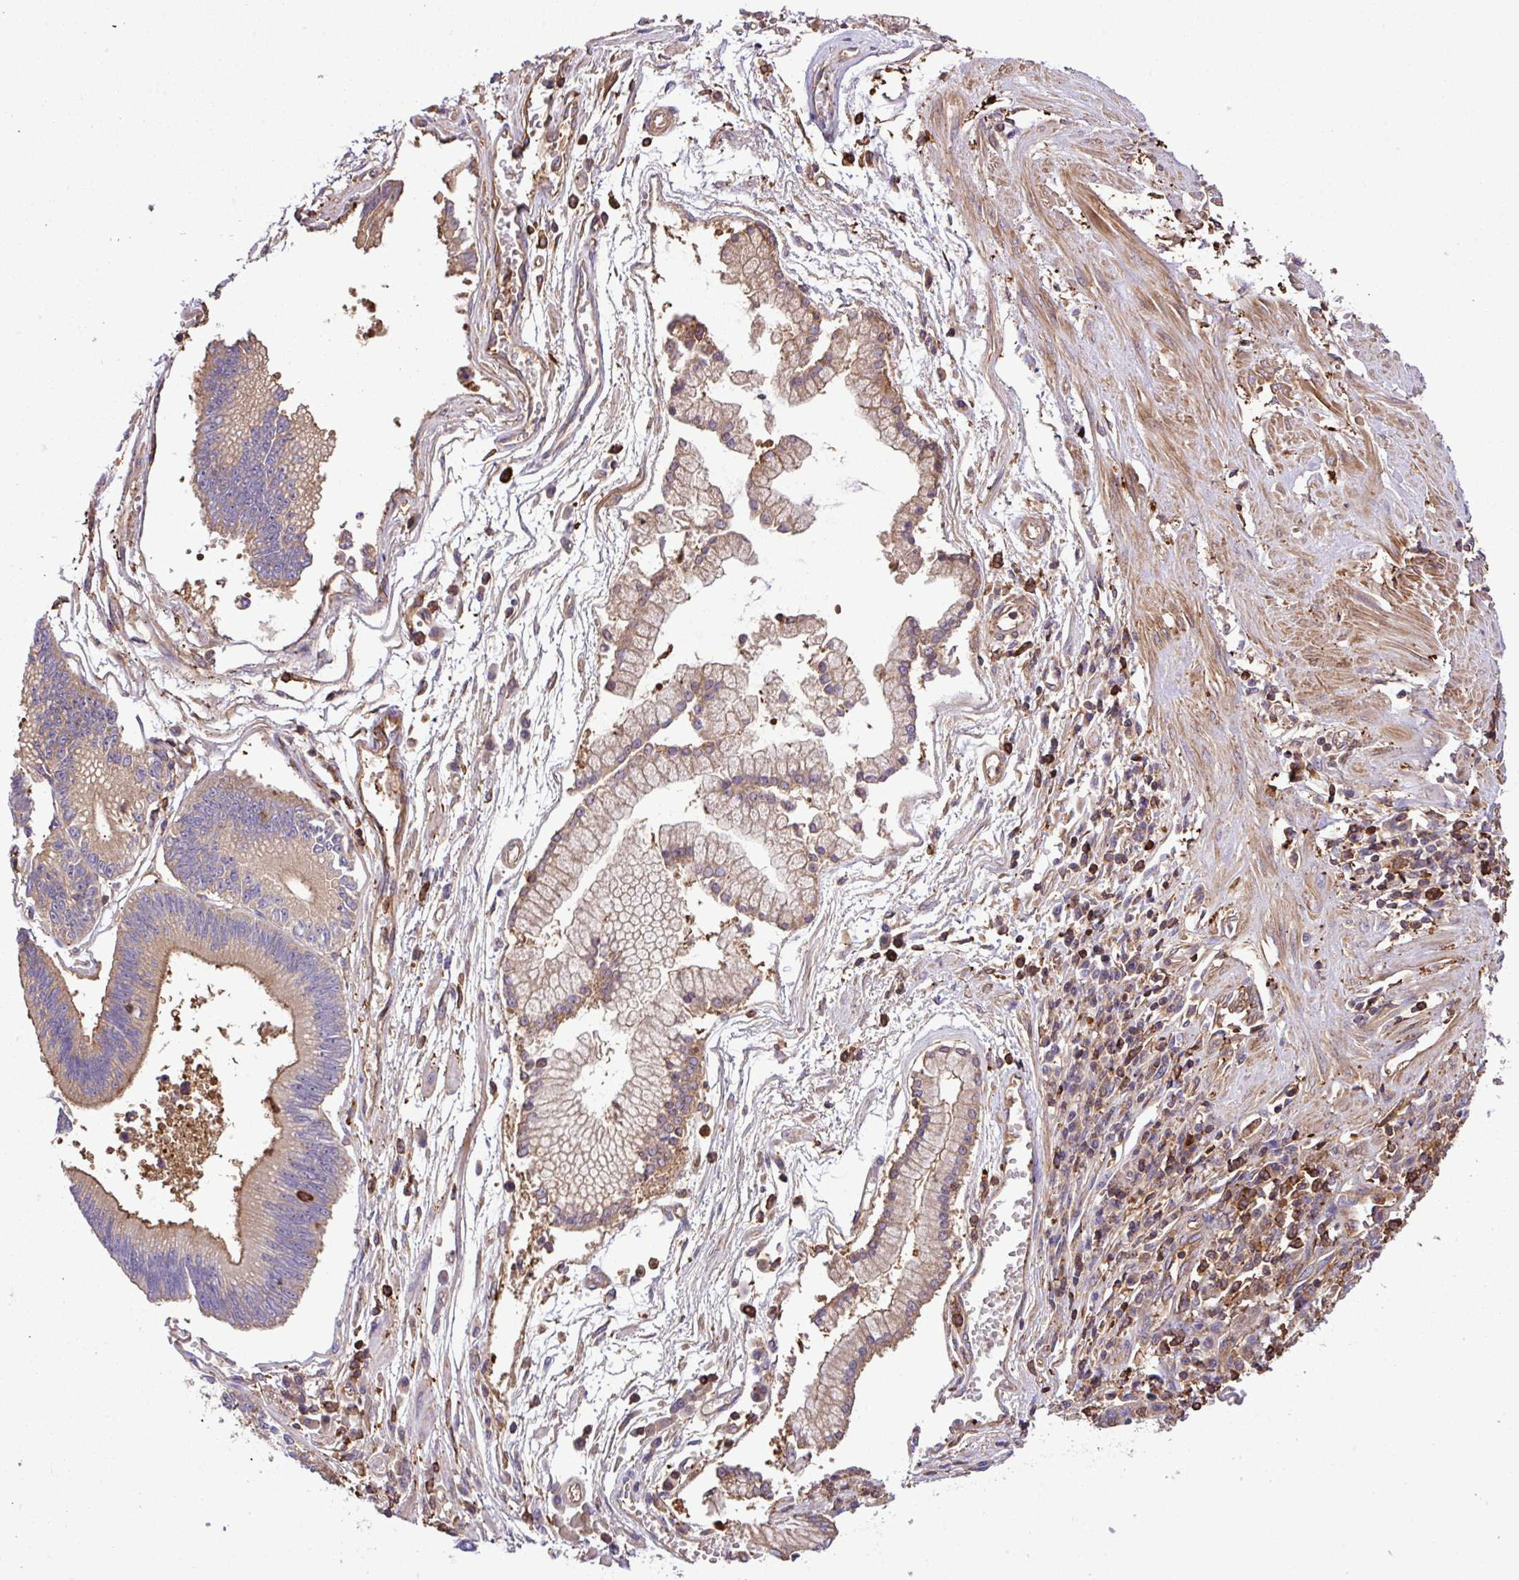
{"staining": {"intensity": "moderate", "quantity": "<25%", "location": "cytoplasmic/membranous"}, "tissue": "stomach cancer", "cell_type": "Tumor cells", "image_type": "cancer", "snomed": [{"axis": "morphology", "description": "Adenocarcinoma, NOS"}, {"axis": "topography", "description": "Stomach"}], "caption": "Immunohistochemistry staining of stomach adenocarcinoma, which shows low levels of moderate cytoplasmic/membranous expression in about <25% of tumor cells indicating moderate cytoplasmic/membranous protein positivity. The staining was performed using DAB (brown) for protein detection and nuclei were counterstained in hematoxylin (blue).", "gene": "PGAP6", "patient": {"sex": "male", "age": 59}}